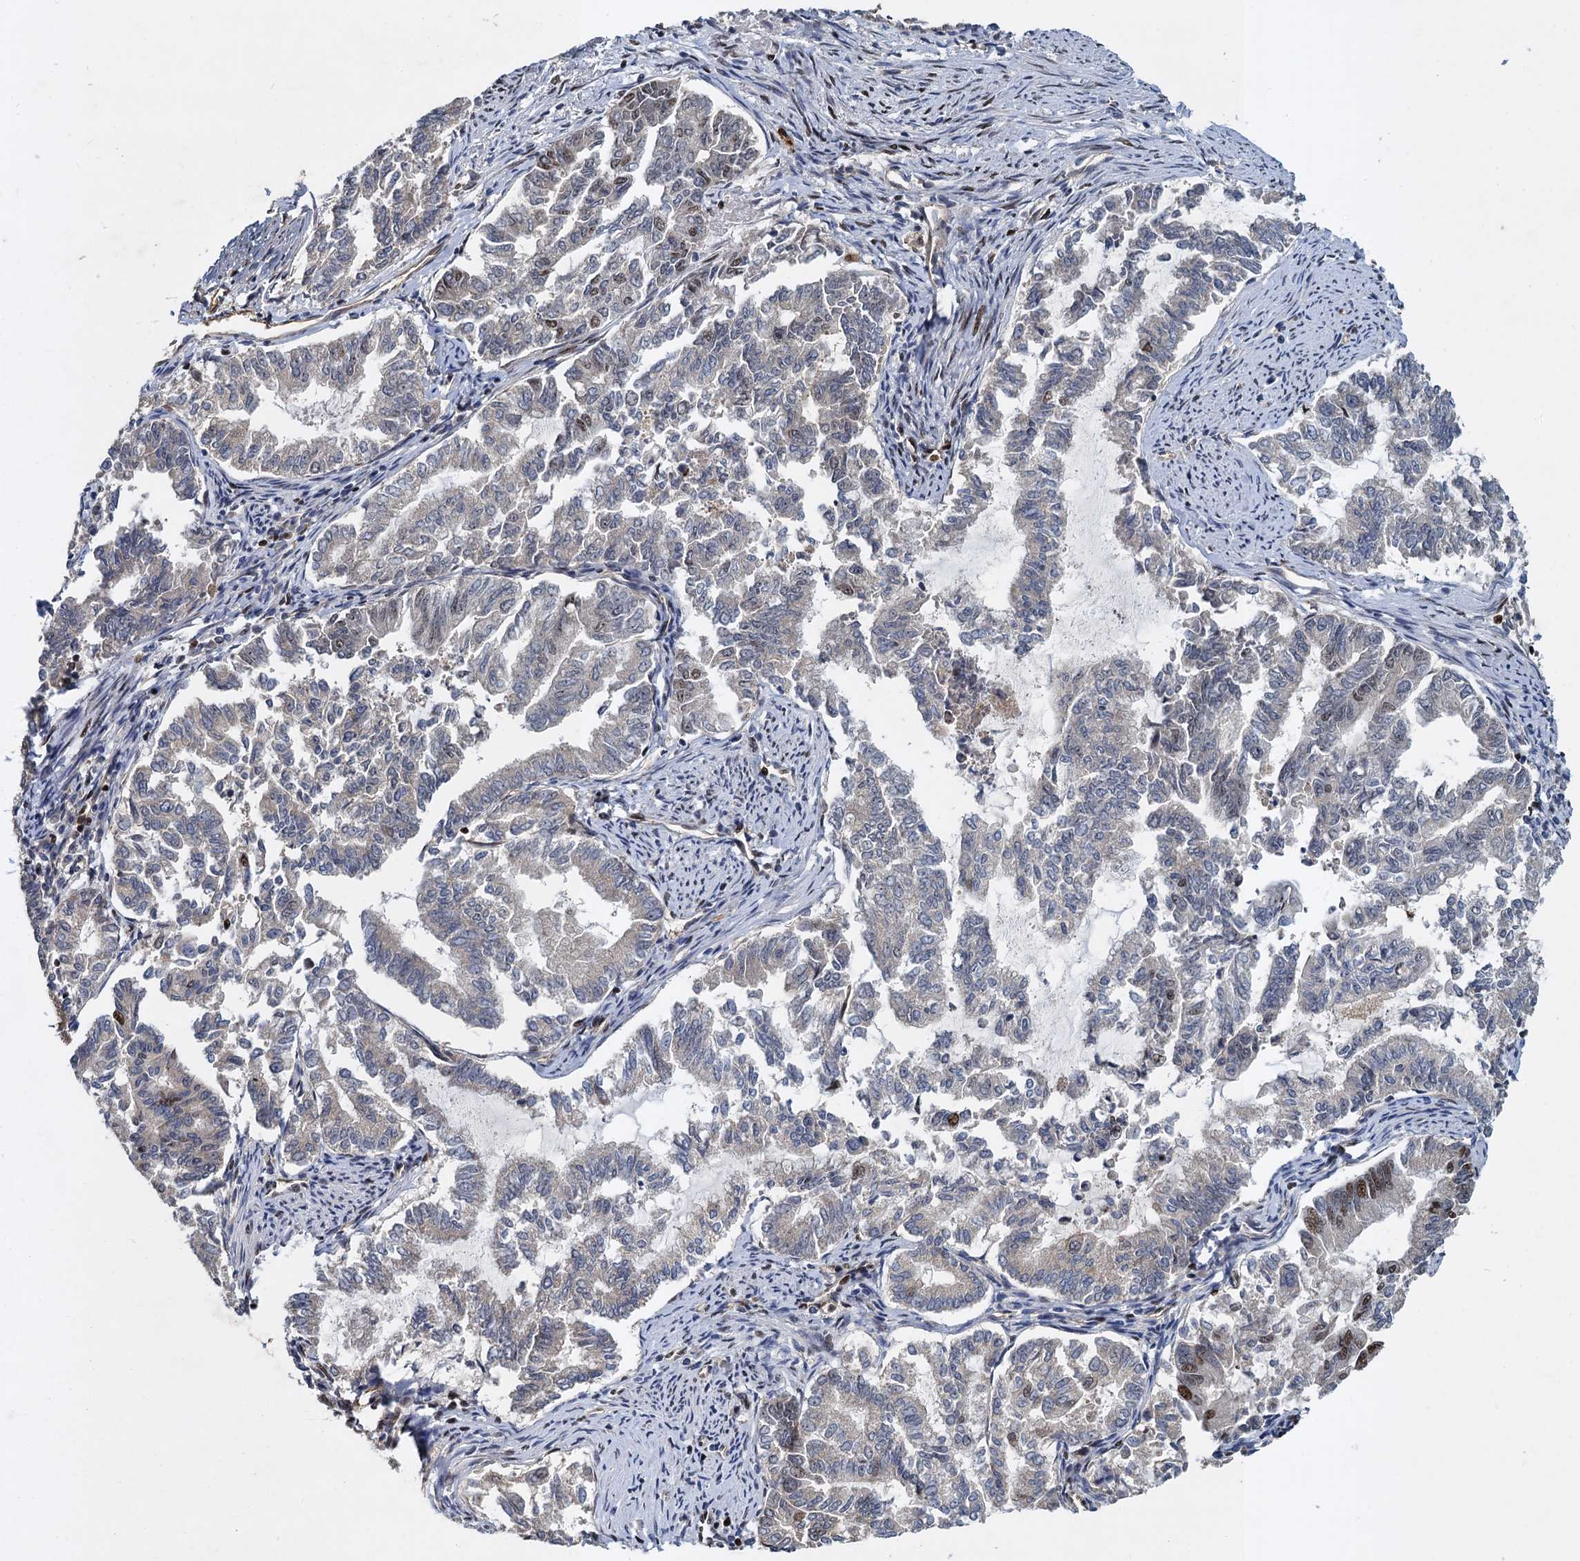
{"staining": {"intensity": "negative", "quantity": "none", "location": "none"}, "tissue": "endometrial cancer", "cell_type": "Tumor cells", "image_type": "cancer", "snomed": [{"axis": "morphology", "description": "Adenocarcinoma, NOS"}, {"axis": "topography", "description": "Endometrium"}], "caption": "A micrograph of human endometrial cancer (adenocarcinoma) is negative for staining in tumor cells. Nuclei are stained in blue.", "gene": "ANKRD49", "patient": {"sex": "female", "age": 79}}